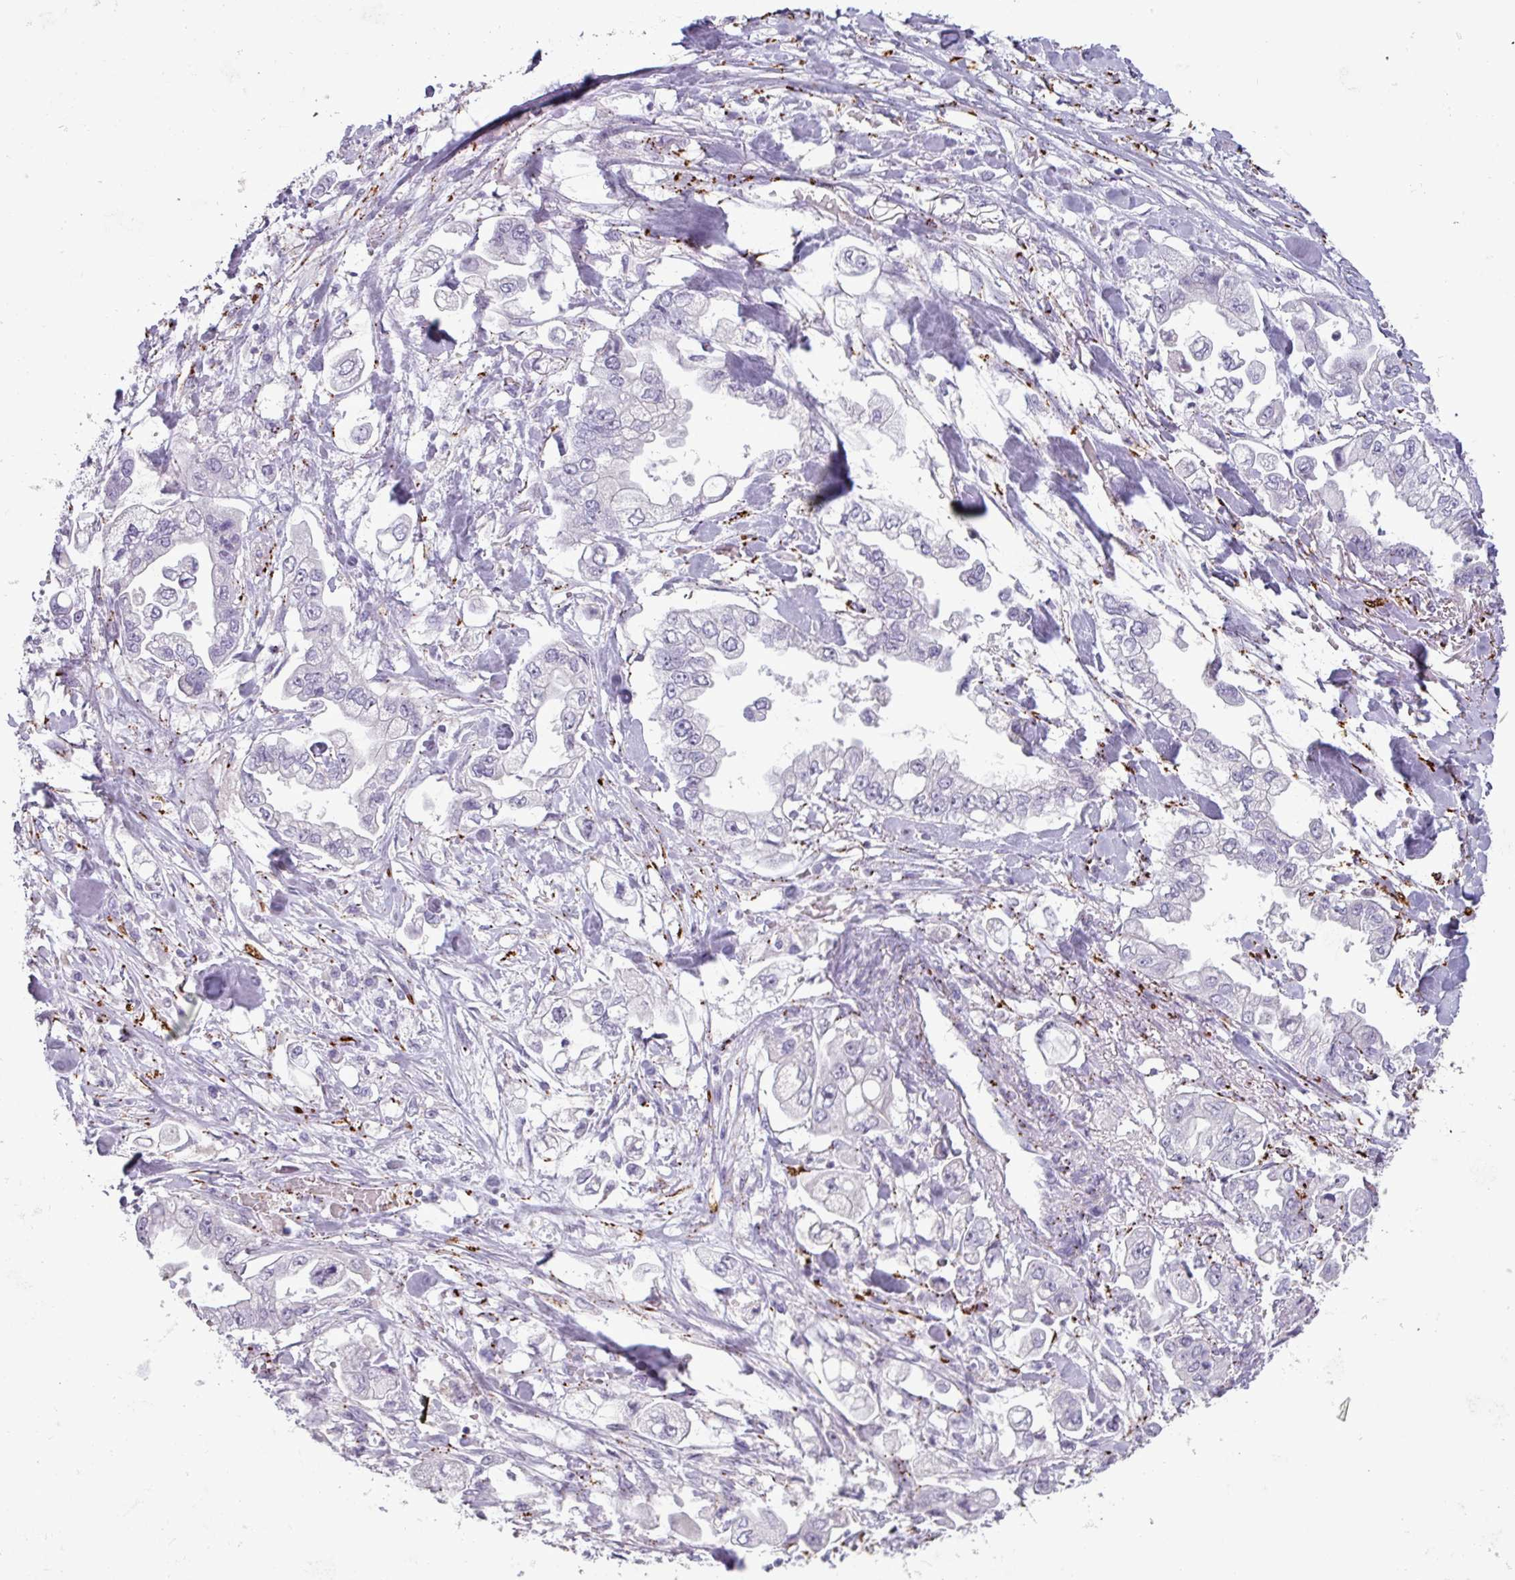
{"staining": {"intensity": "negative", "quantity": "none", "location": "none"}, "tissue": "stomach cancer", "cell_type": "Tumor cells", "image_type": "cancer", "snomed": [{"axis": "morphology", "description": "Adenocarcinoma, NOS"}, {"axis": "topography", "description": "Stomach"}], "caption": "A micrograph of human stomach cancer (adenocarcinoma) is negative for staining in tumor cells. The staining is performed using DAB (3,3'-diaminobenzidine) brown chromogen with nuclei counter-stained in using hematoxylin.", "gene": "PLIN2", "patient": {"sex": "male", "age": 62}}